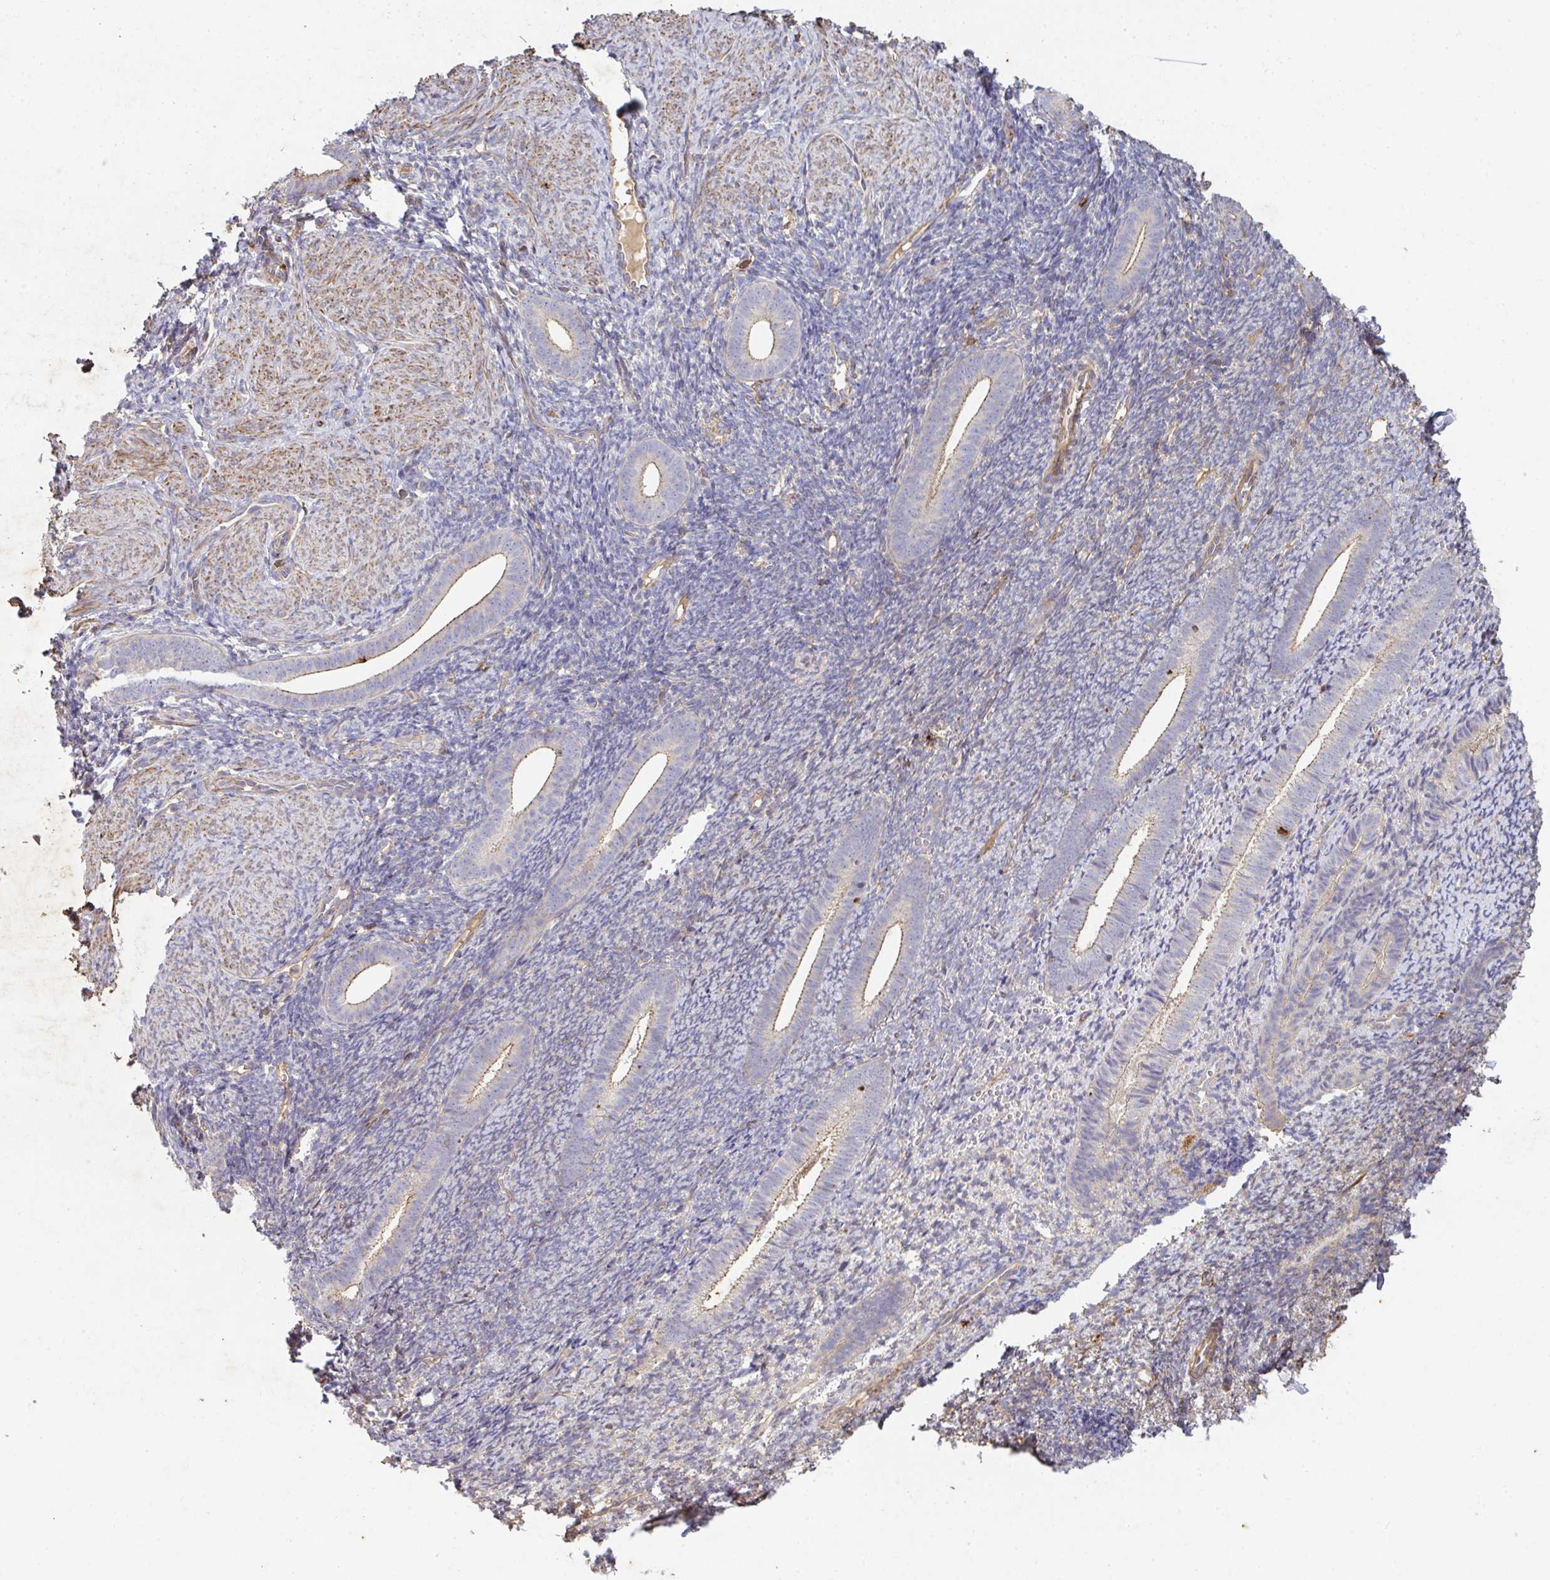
{"staining": {"intensity": "negative", "quantity": "none", "location": "none"}, "tissue": "endometrium", "cell_type": "Cells in endometrial stroma", "image_type": "normal", "snomed": [{"axis": "morphology", "description": "Normal tissue, NOS"}, {"axis": "topography", "description": "Endometrium"}], "caption": "The micrograph shows no significant positivity in cells in endometrial stroma of endometrium.", "gene": "TNMD", "patient": {"sex": "female", "age": 39}}